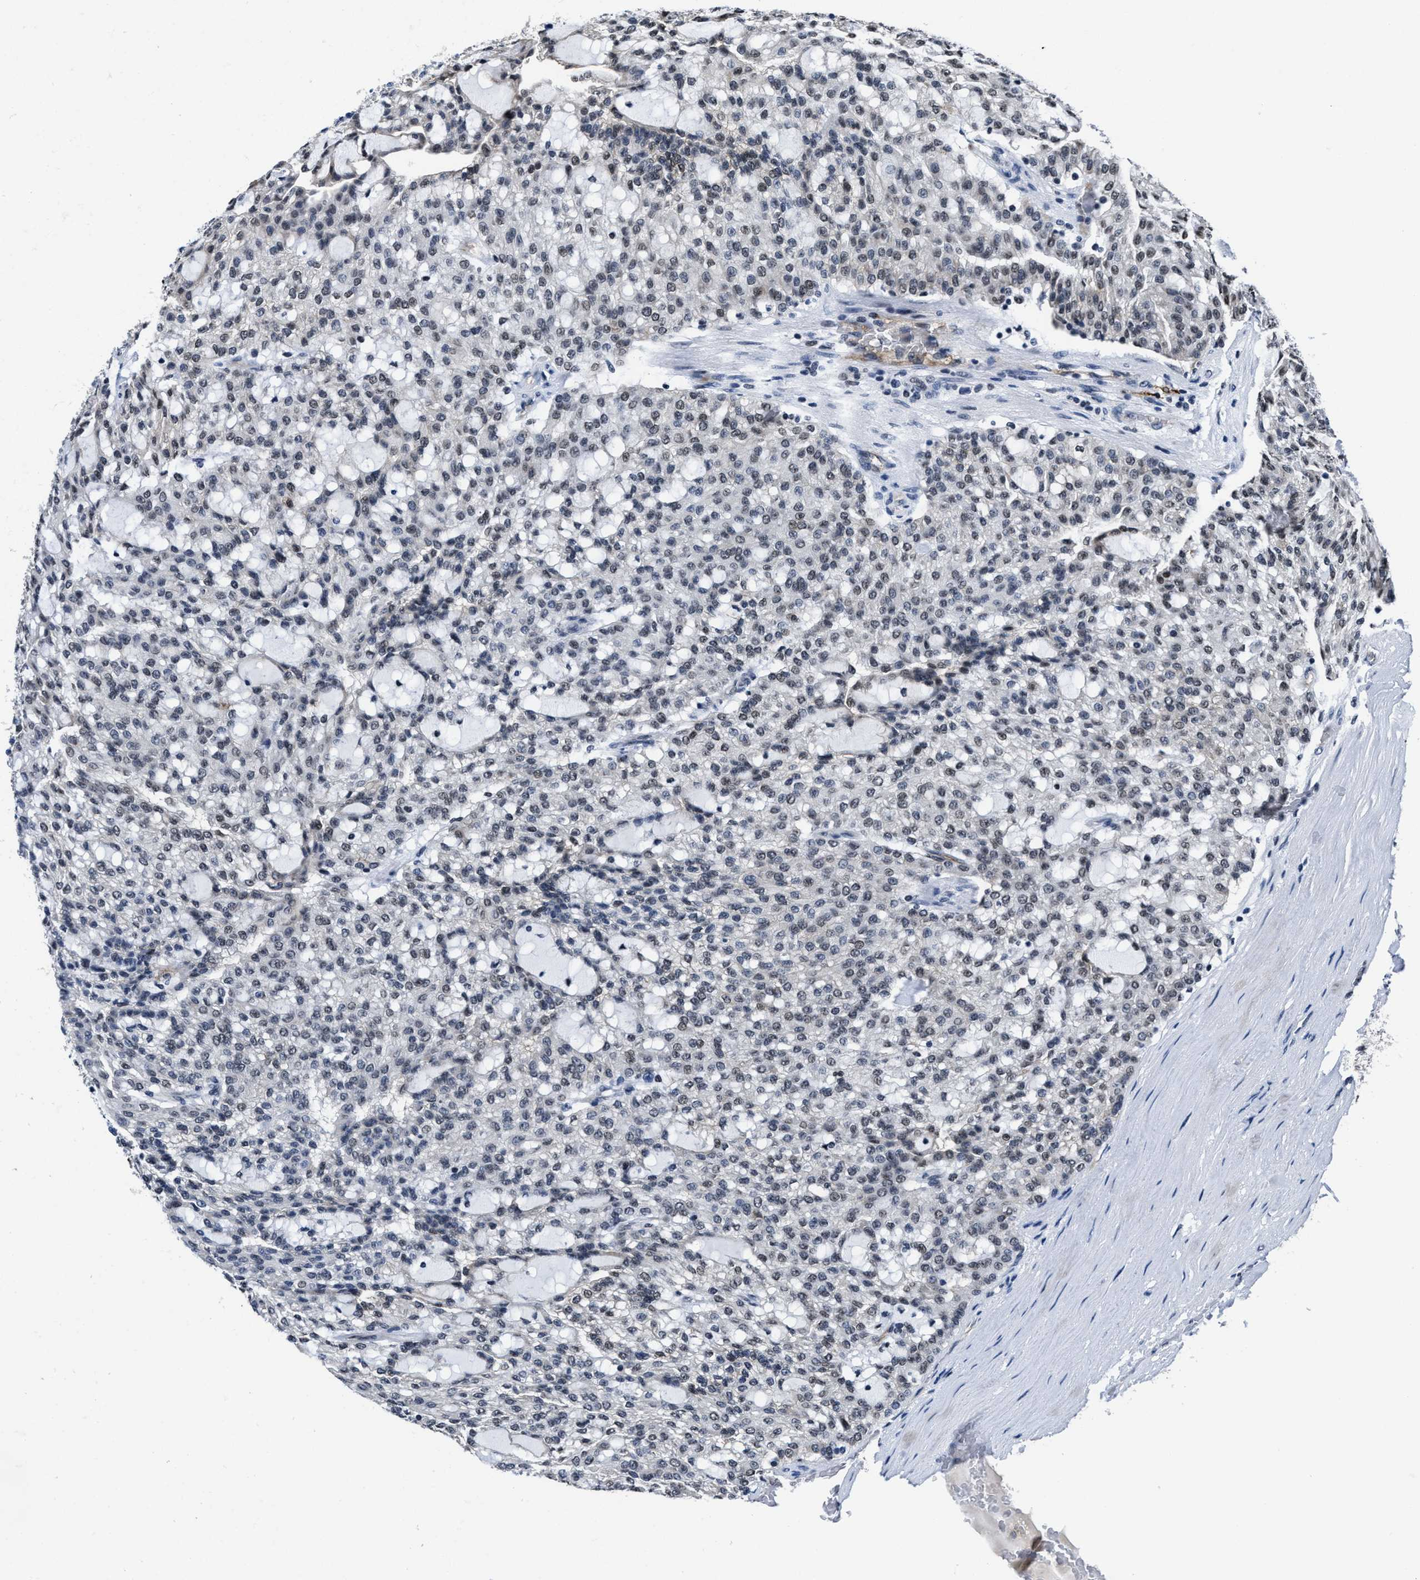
{"staining": {"intensity": "weak", "quantity": "<25%", "location": "nuclear"}, "tissue": "renal cancer", "cell_type": "Tumor cells", "image_type": "cancer", "snomed": [{"axis": "morphology", "description": "Adenocarcinoma, NOS"}, {"axis": "topography", "description": "Kidney"}], "caption": "This is an IHC histopathology image of human adenocarcinoma (renal). There is no positivity in tumor cells.", "gene": "MARCKSL1", "patient": {"sex": "male", "age": 63}}